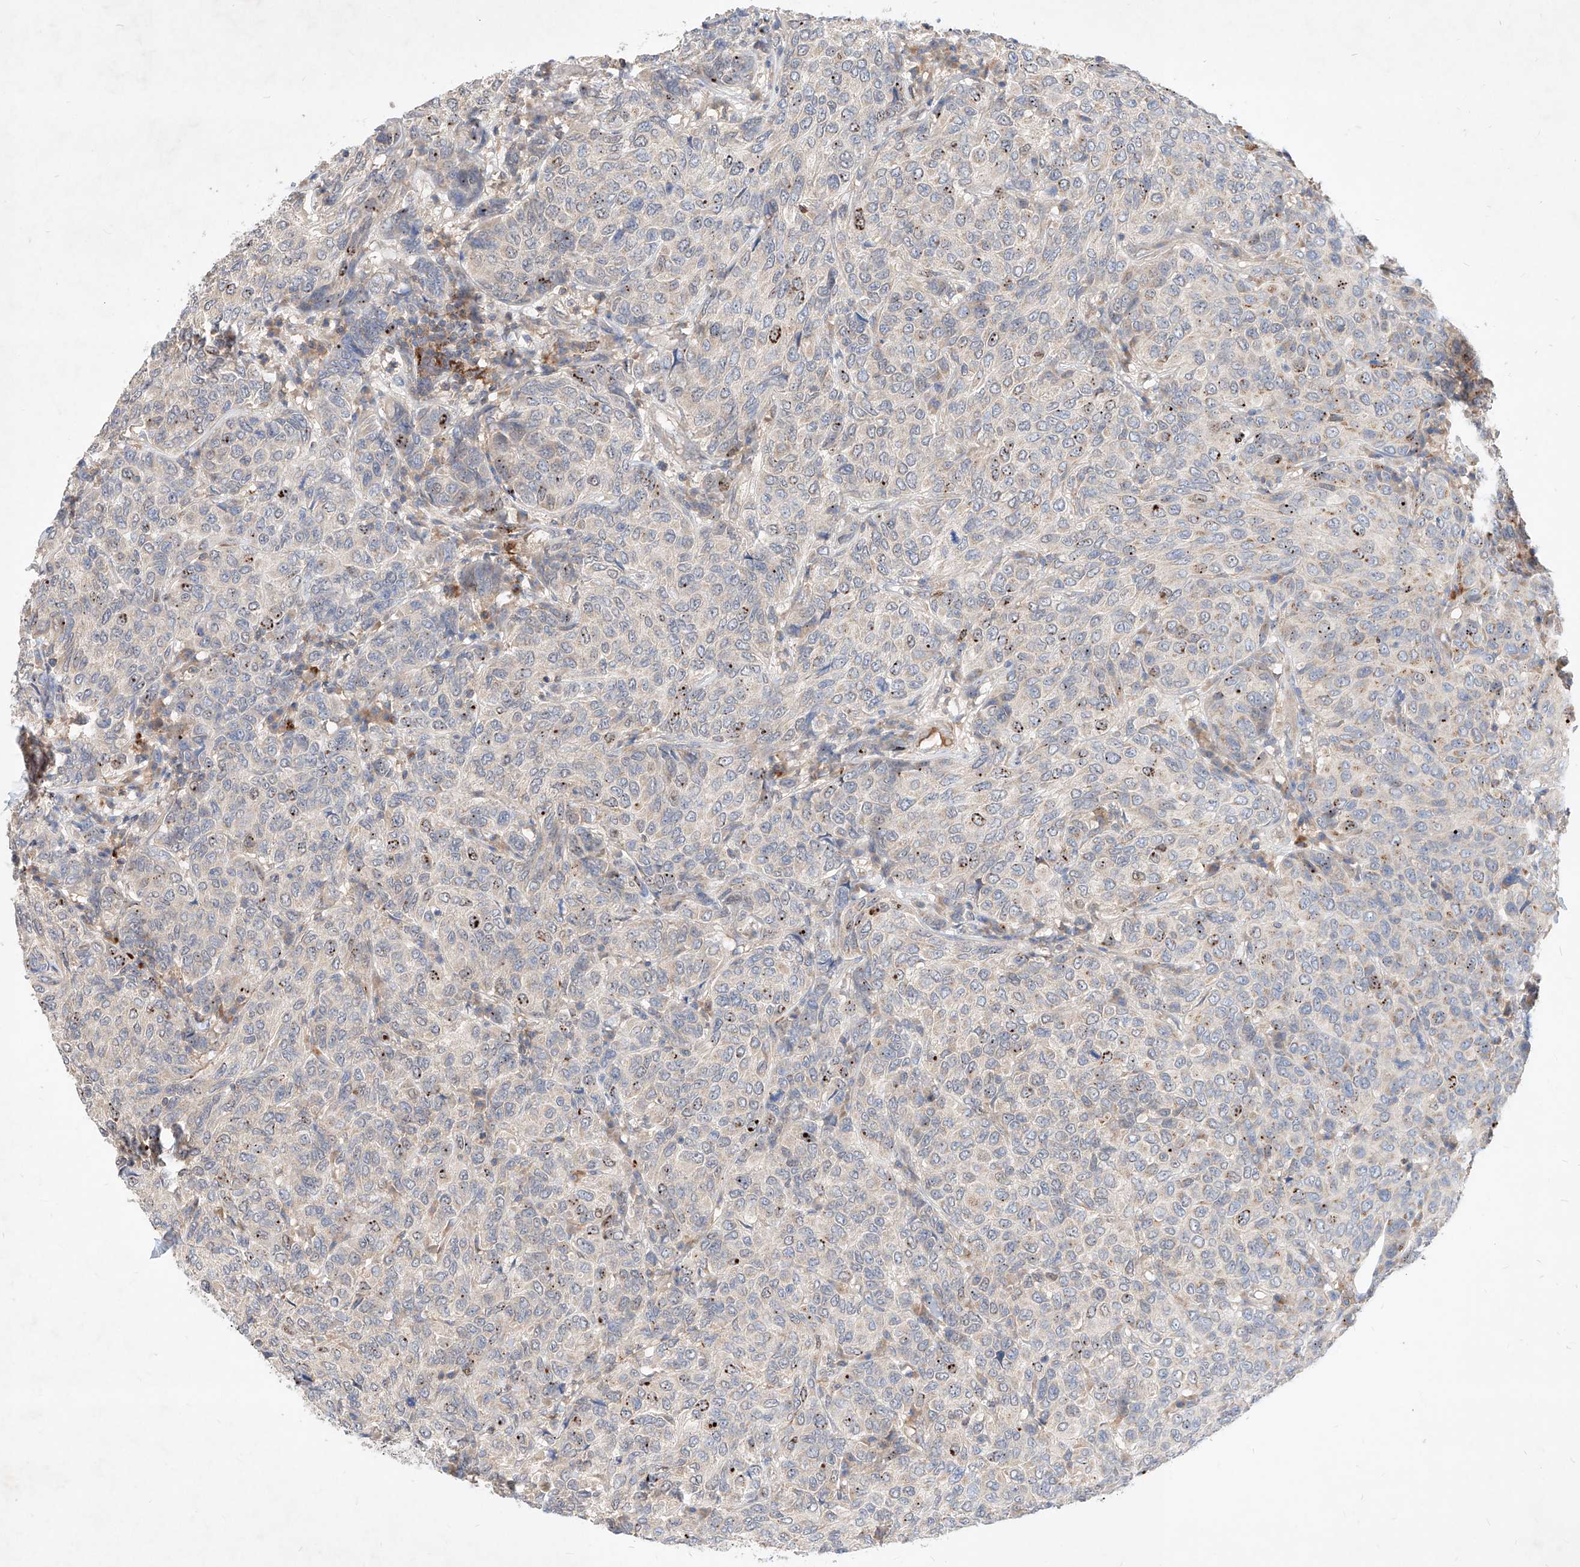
{"staining": {"intensity": "moderate", "quantity": "<25%", "location": "cytoplasmic/membranous"}, "tissue": "breast cancer", "cell_type": "Tumor cells", "image_type": "cancer", "snomed": [{"axis": "morphology", "description": "Duct carcinoma"}, {"axis": "topography", "description": "Breast"}], "caption": "IHC photomicrograph of neoplastic tissue: breast infiltrating ductal carcinoma stained using immunohistochemistry (IHC) exhibits low levels of moderate protein expression localized specifically in the cytoplasmic/membranous of tumor cells, appearing as a cytoplasmic/membranous brown color.", "gene": "TSNAX", "patient": {"sex": "female", "age": 55}}